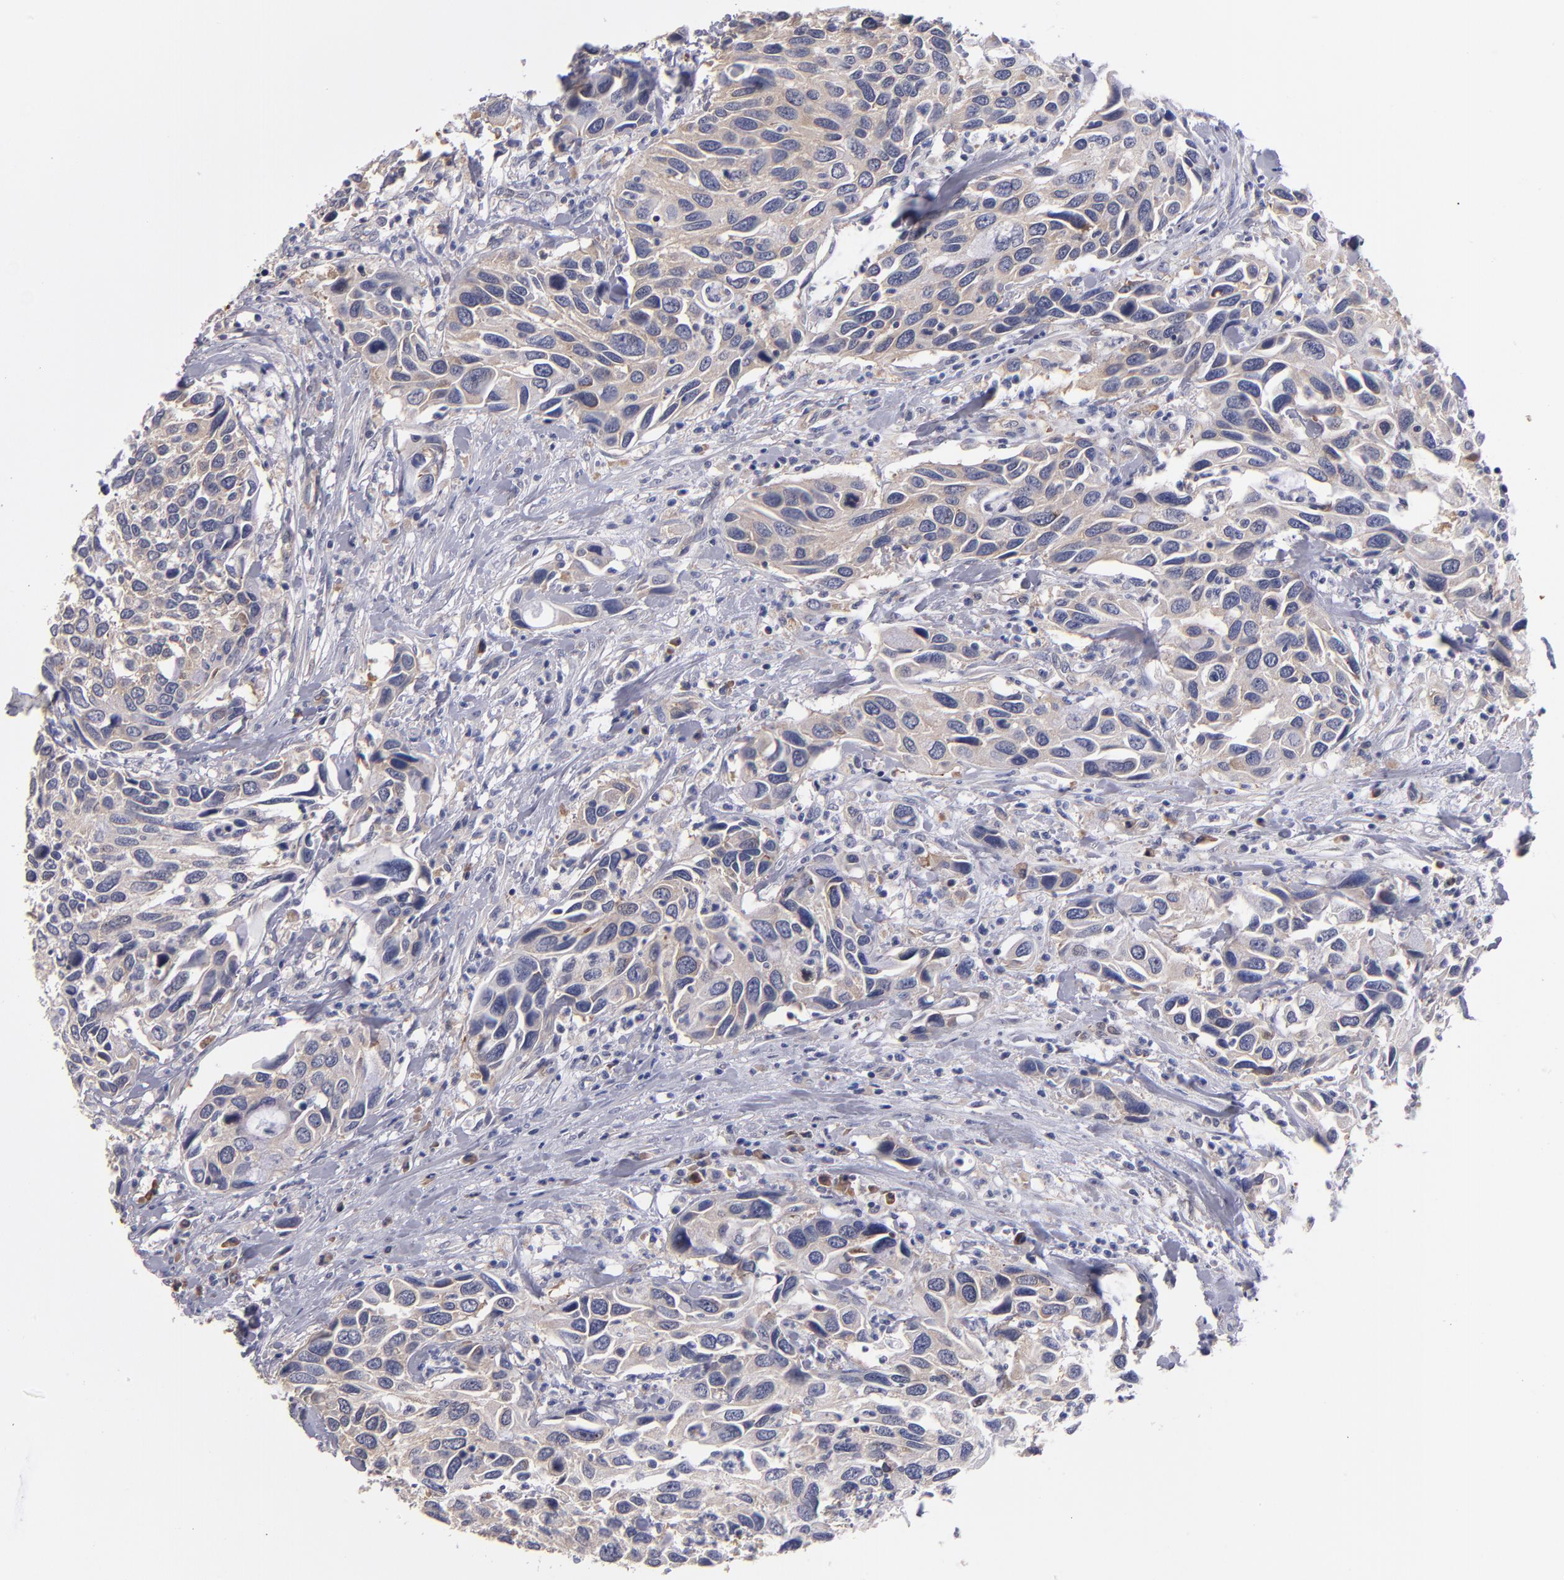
{"staining": {"intensity": "weak", "quantity": ">75%", "location": "cytoplasmic/membranous"}, "tissue": "urothelial cancer", "cell_type": "Tumor cells", "image_type": "cancer", "snomed": [{"axis": "morphology", "description": "Urothelial carcinoma, High grade"}, {"axis": "topography", "description": "Urinary bladder"}], "caption": "Immunohistochemistry photomicrograph of human urothelial cancer stained for a protein (brown), which demonstrates low levels of weak cytoplasmic/membranous staining in approximately >75% of tumor cells.", "gene": "EIF3L", "patient": {"sex": "male", "age": 66}}